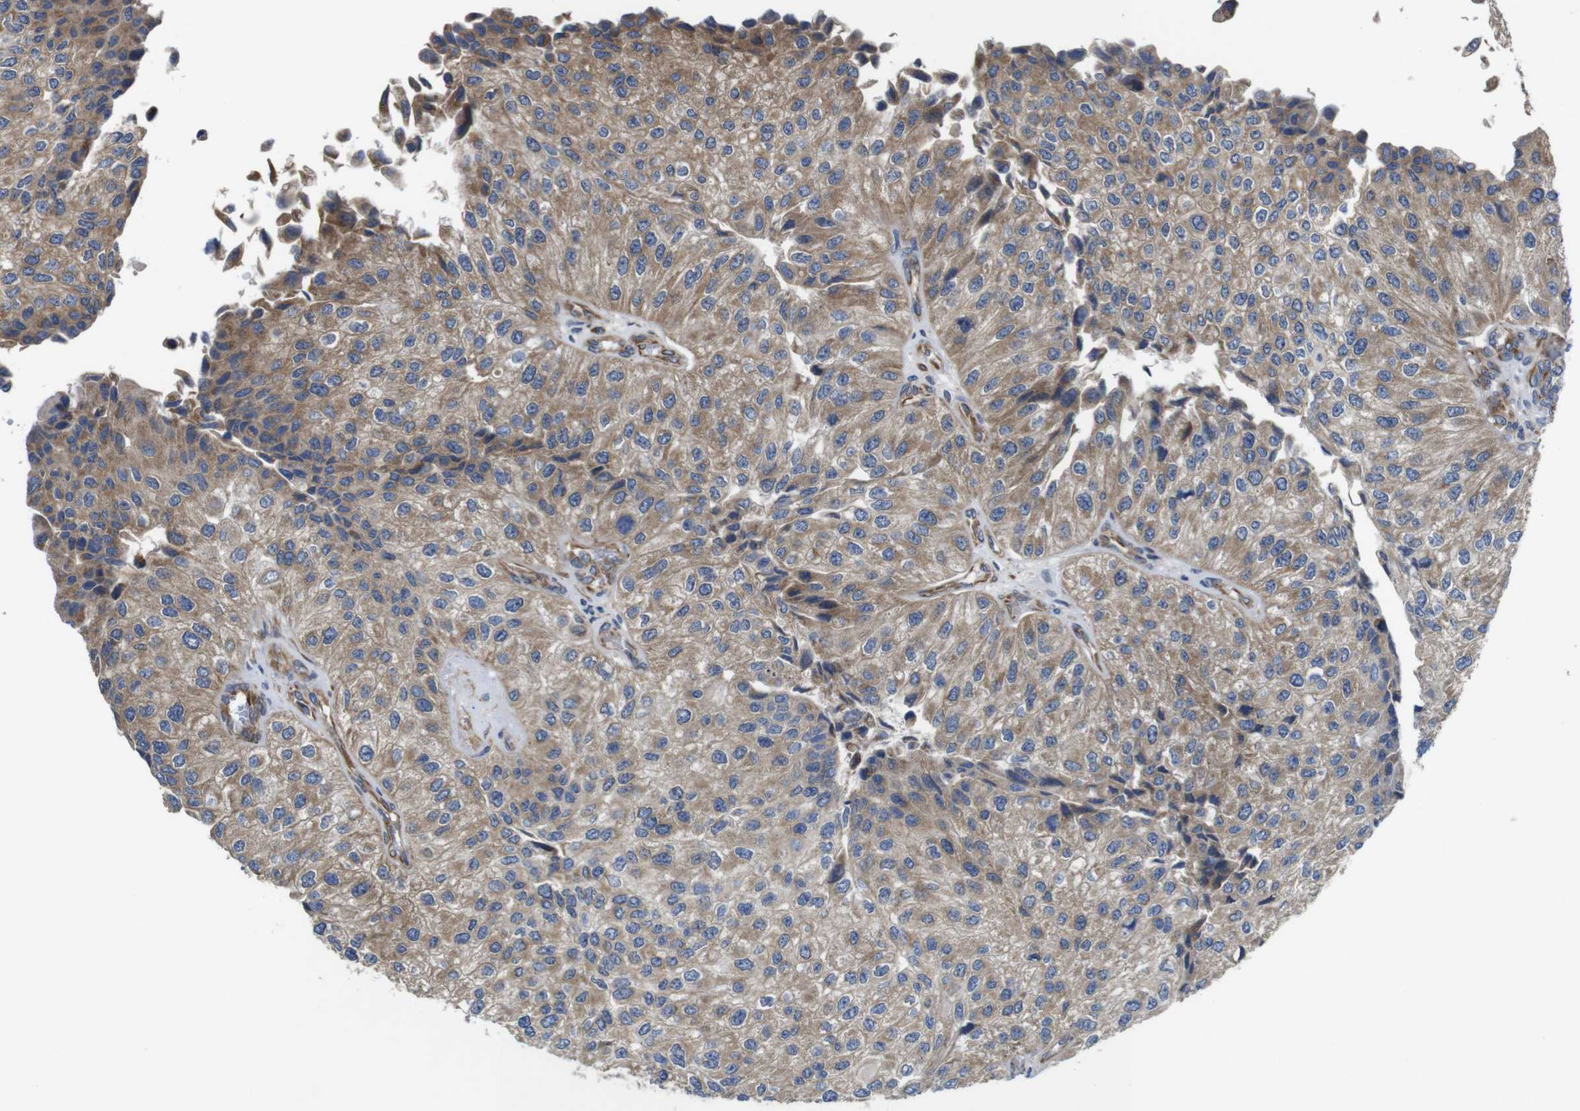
{"staining": {"intensity": "moderate", "quantity": ">75%", "location": "cytoplasmic/membranous"}, "tissue": "urothelial cancer", "cell_type": "Tumor cells", "image_type": "cancer", "snomed": [{"axis": "morphology", "description": "Urothelial carcinoma, High grade"}, {"axis": "topography", "description": "Kidney"}, {"axis": "topography", "description": "Urinary bladder"}], "caption": "Protein staining of urothelial cancer tissue displays moderate cytoplasmic/membranous positivity in approximately >75% of tumor cells.", "gene": "POMK", "patient": {"sex": "male", "age": 77}}